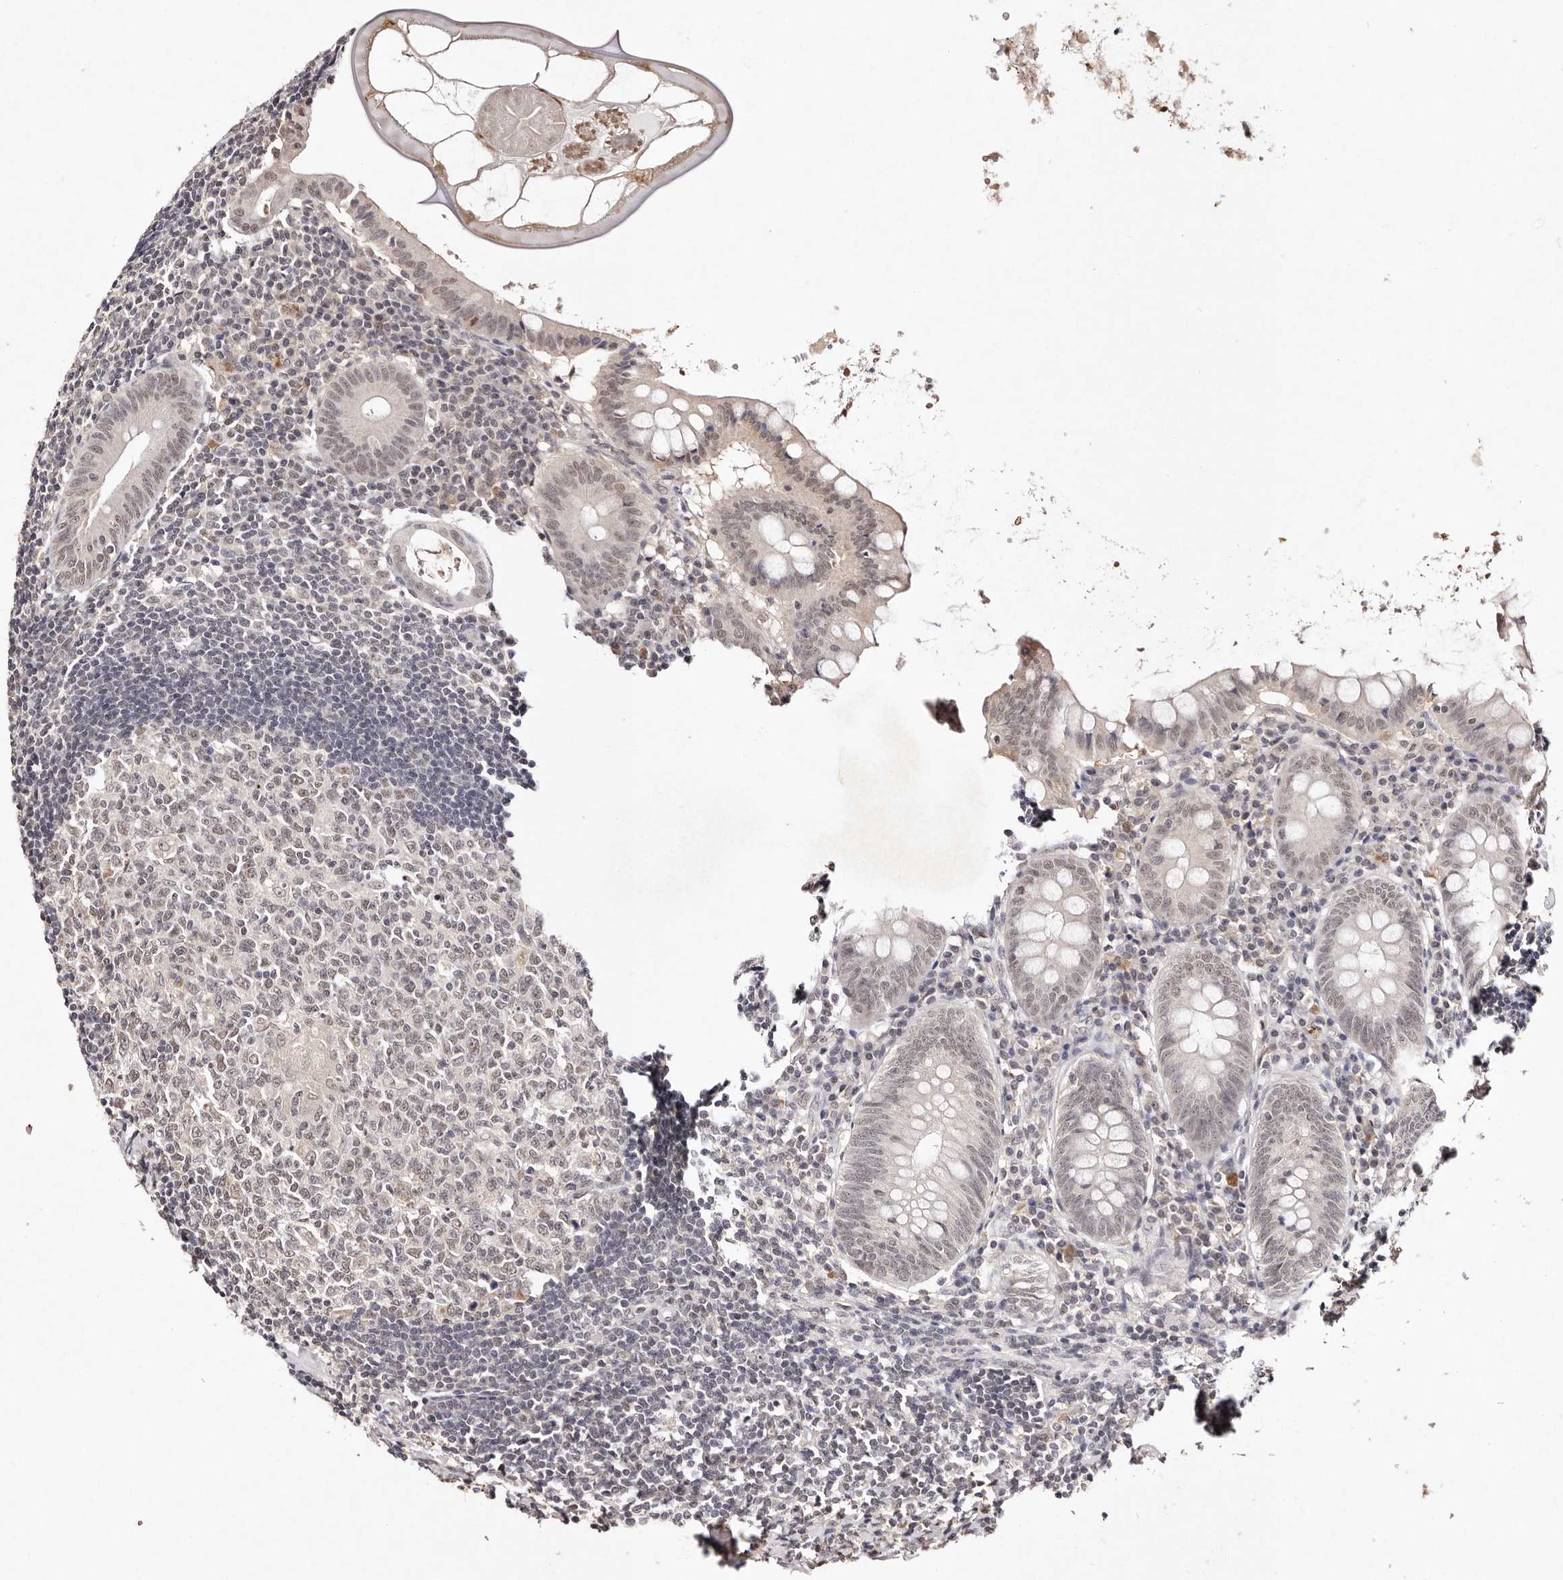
{"staining": {"intensity": "weak", "quantity": "25%-75%", "location": "nuclear"}, "tissue": "appendix", "cell_type": "Glandular cells", "image_type": "normal", "snomed": [{"axis": "morphology", "description": "Normal tissue, NOS"}, {"axis": "topography", "description": "Appendix"}], "caption": "Appendix stained with a brown dye shows weak nuclear positive expression in approximately 25%-75% of glandular cells.", "gene": "BICRAL", "patient": {"sex": "female", "age": 54}}